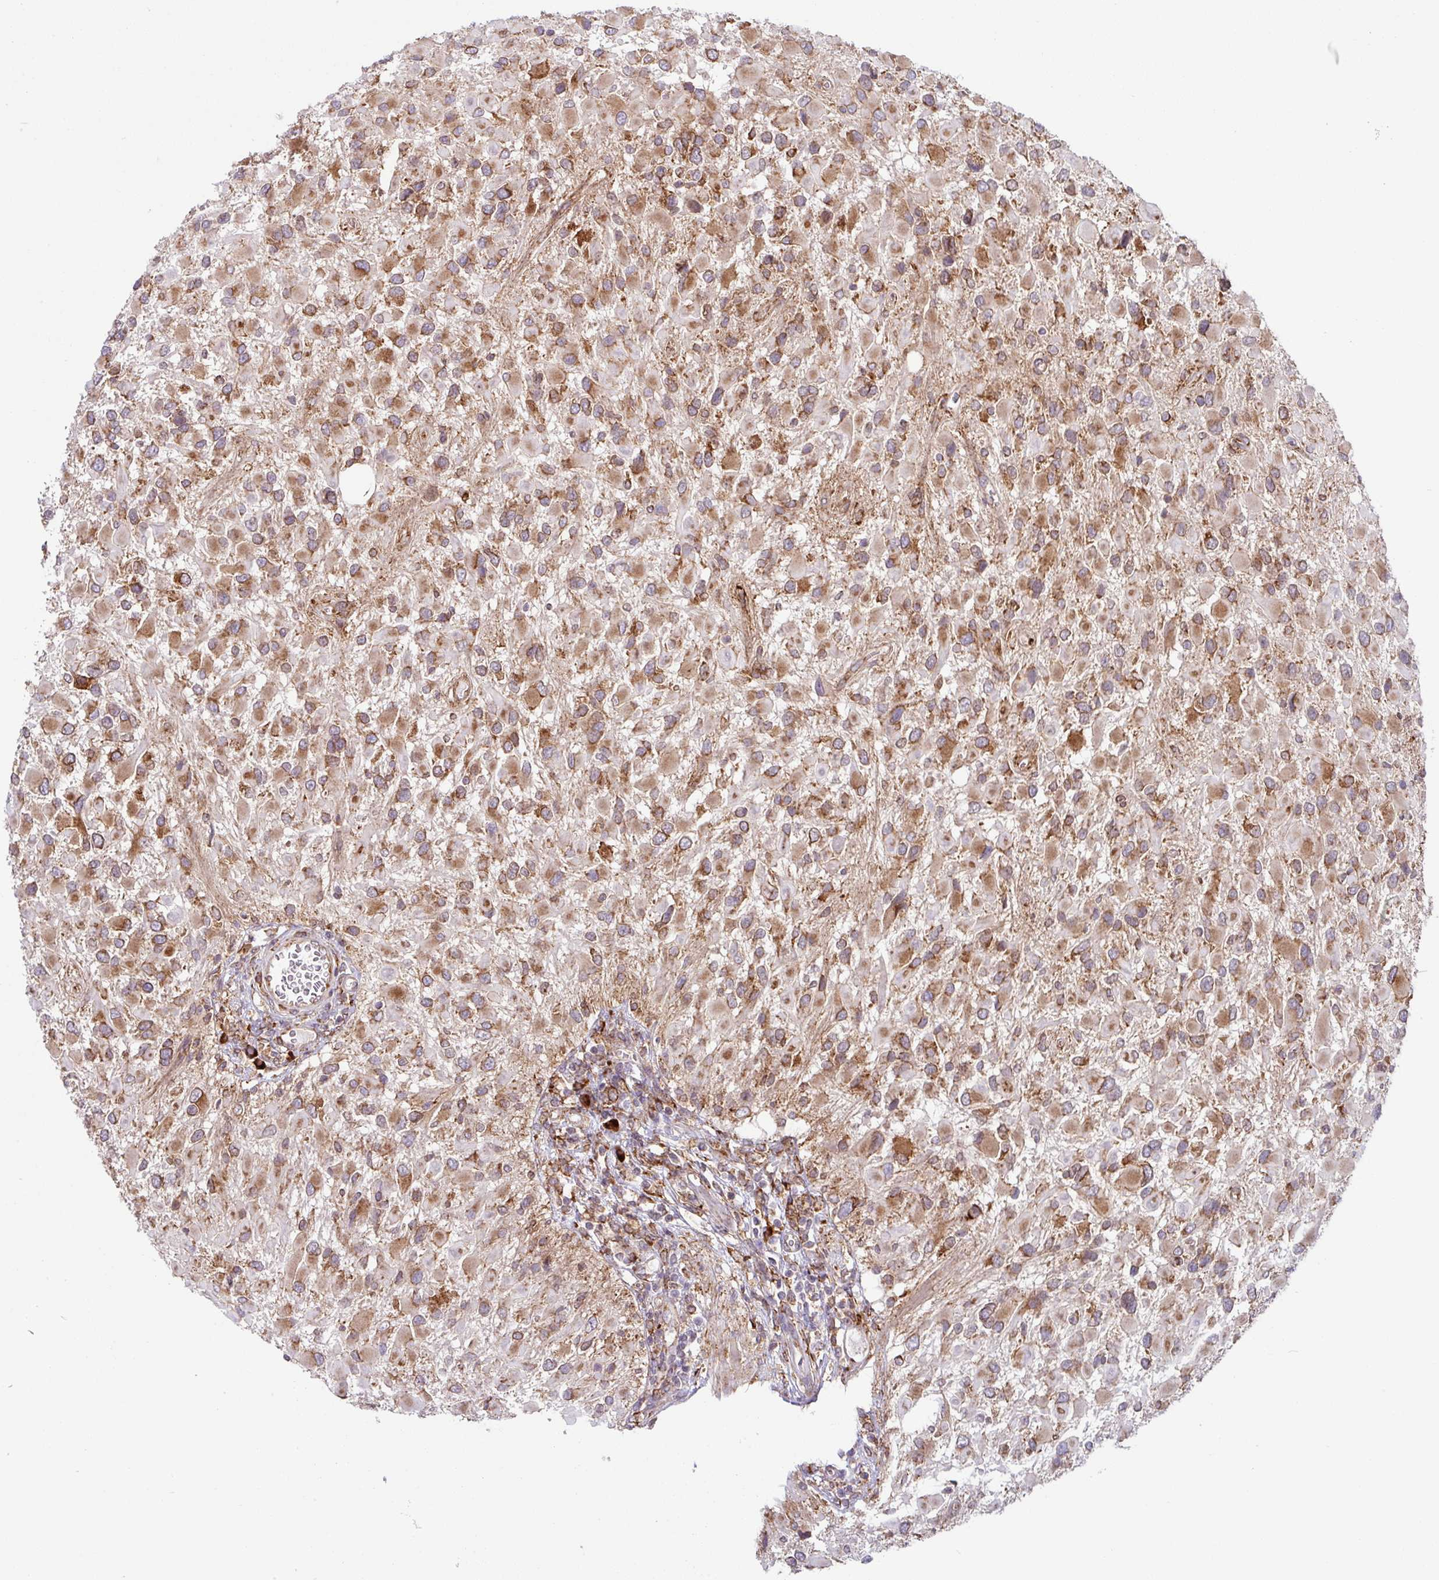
{"staining": {"intensity": "moderate", "quantity": ">75%", "location": "cytoplasmic/membranous"}, "tissue": "glioma", "cell_type": "Tumor cells", "image_type": "cancer", "snomed": [{"axis": "morphology", "description": "Glioma, malignant, High grade"}, {"axis": "topography", "description": "Brain"}], "caption": "This is a micrograph of immunohistochemistry staining of glioma, which shows moderate staining in the cytoplasmic/membranous of tumor cells.", "gene": "SLC39A7", "patient": {"sex": "male", "age": 53}}